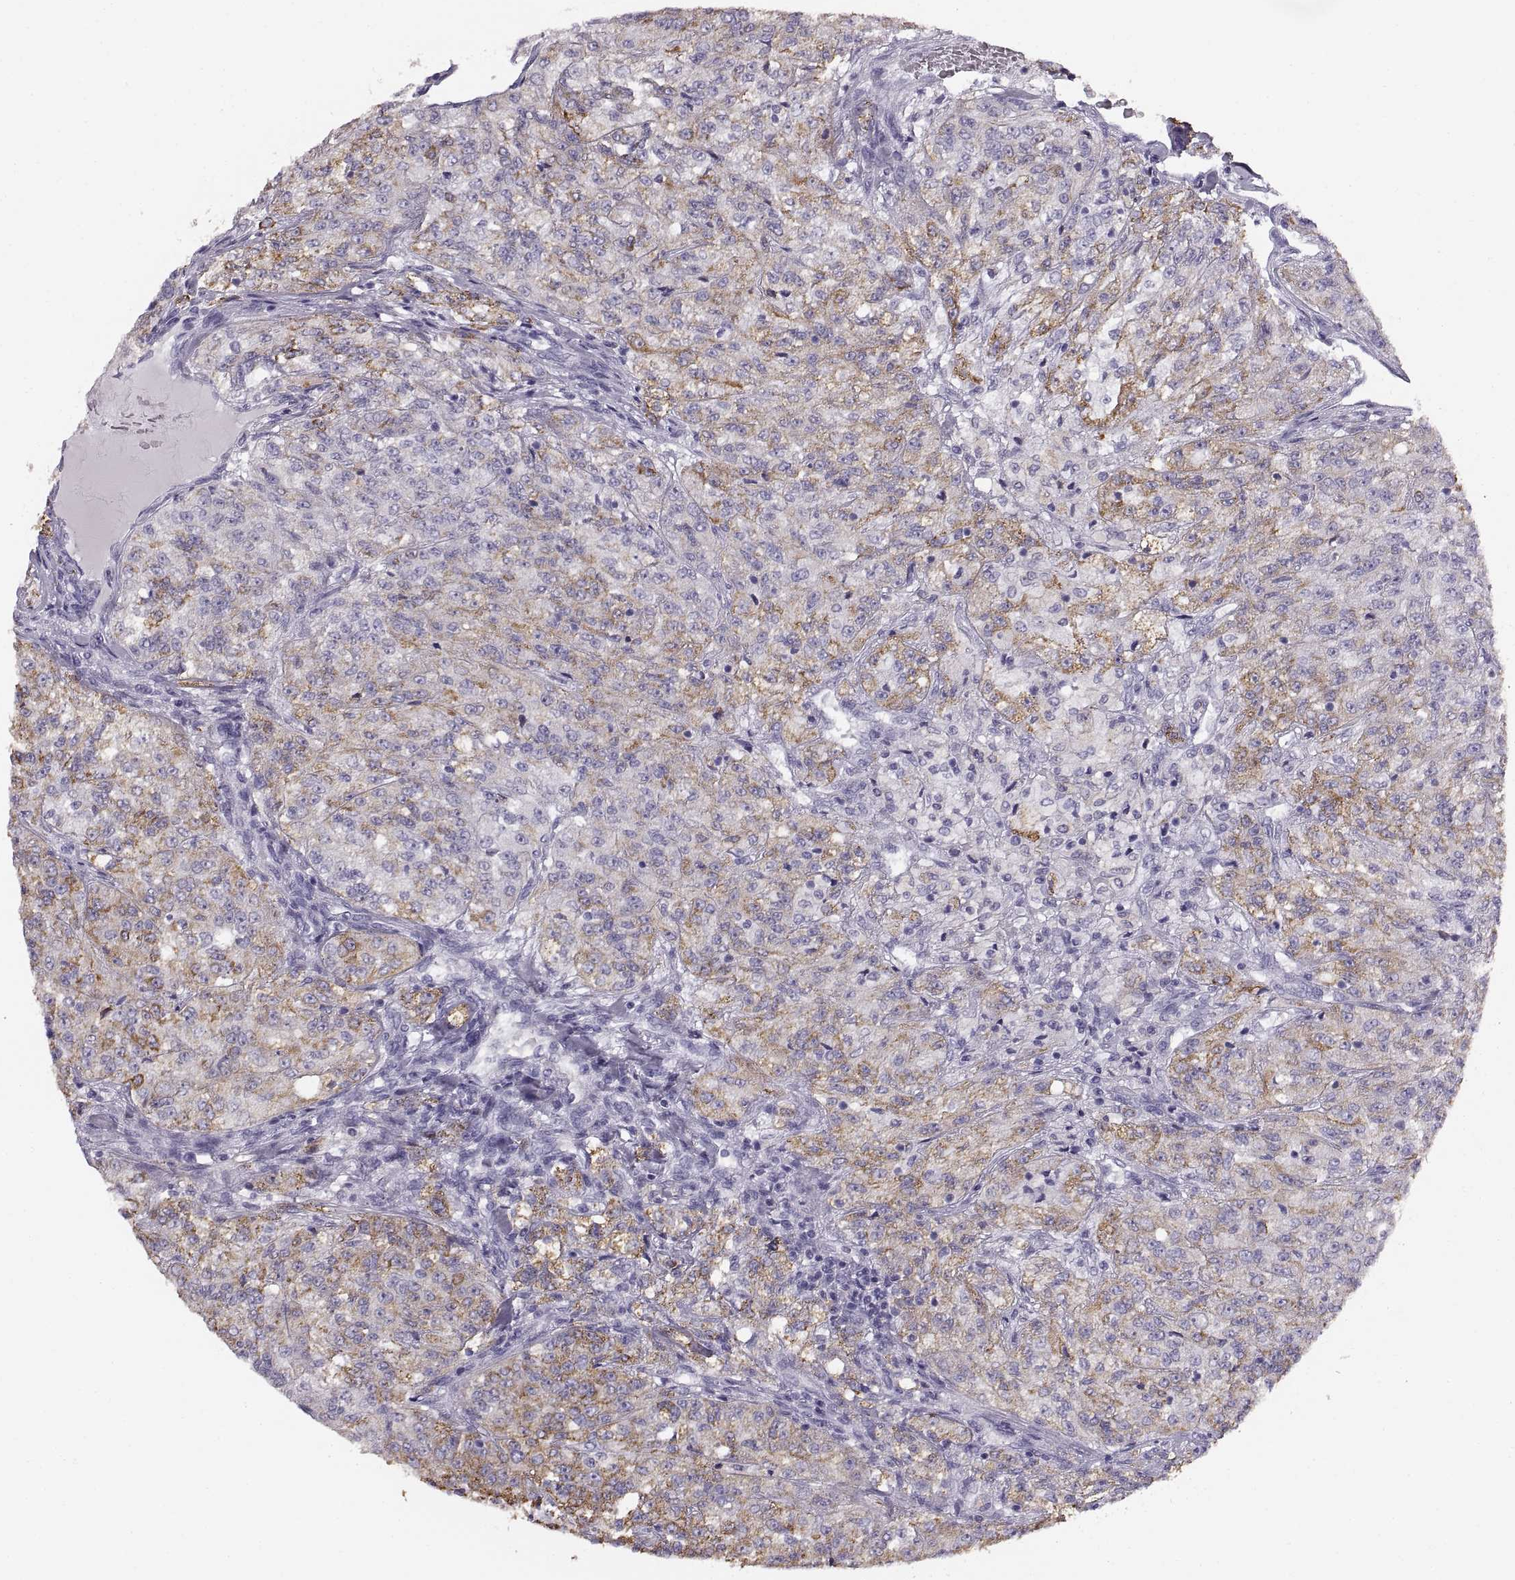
{"staining": {"intensity": "moderate", "quantity": "25%-75%", "location": "cytoplasmic/membranous"}, "tissue": "renal cancer", "cell_type": "Tumor cells", "image_type": "cancer", "snomed": [{"axis": "morphology", "description": "Adenocarcinoma, NOS"}, {"axis": "topography", "description": "Kidney"}], "caption": "IHC staining of renal cancer (adenocarcinoma), which reveals medium levels of moderate cytoplasmic/membranous positivity in about 25%-75% of tumor cells indicating moderate cytoplasmic/membranous protein expression. The staining was performed using DAB (brown) for protein detection and nuclei were counterstained in hematoxylin (blue).", "gene": "COL9A3", "patient": {"sex": "female", "age": 63}}